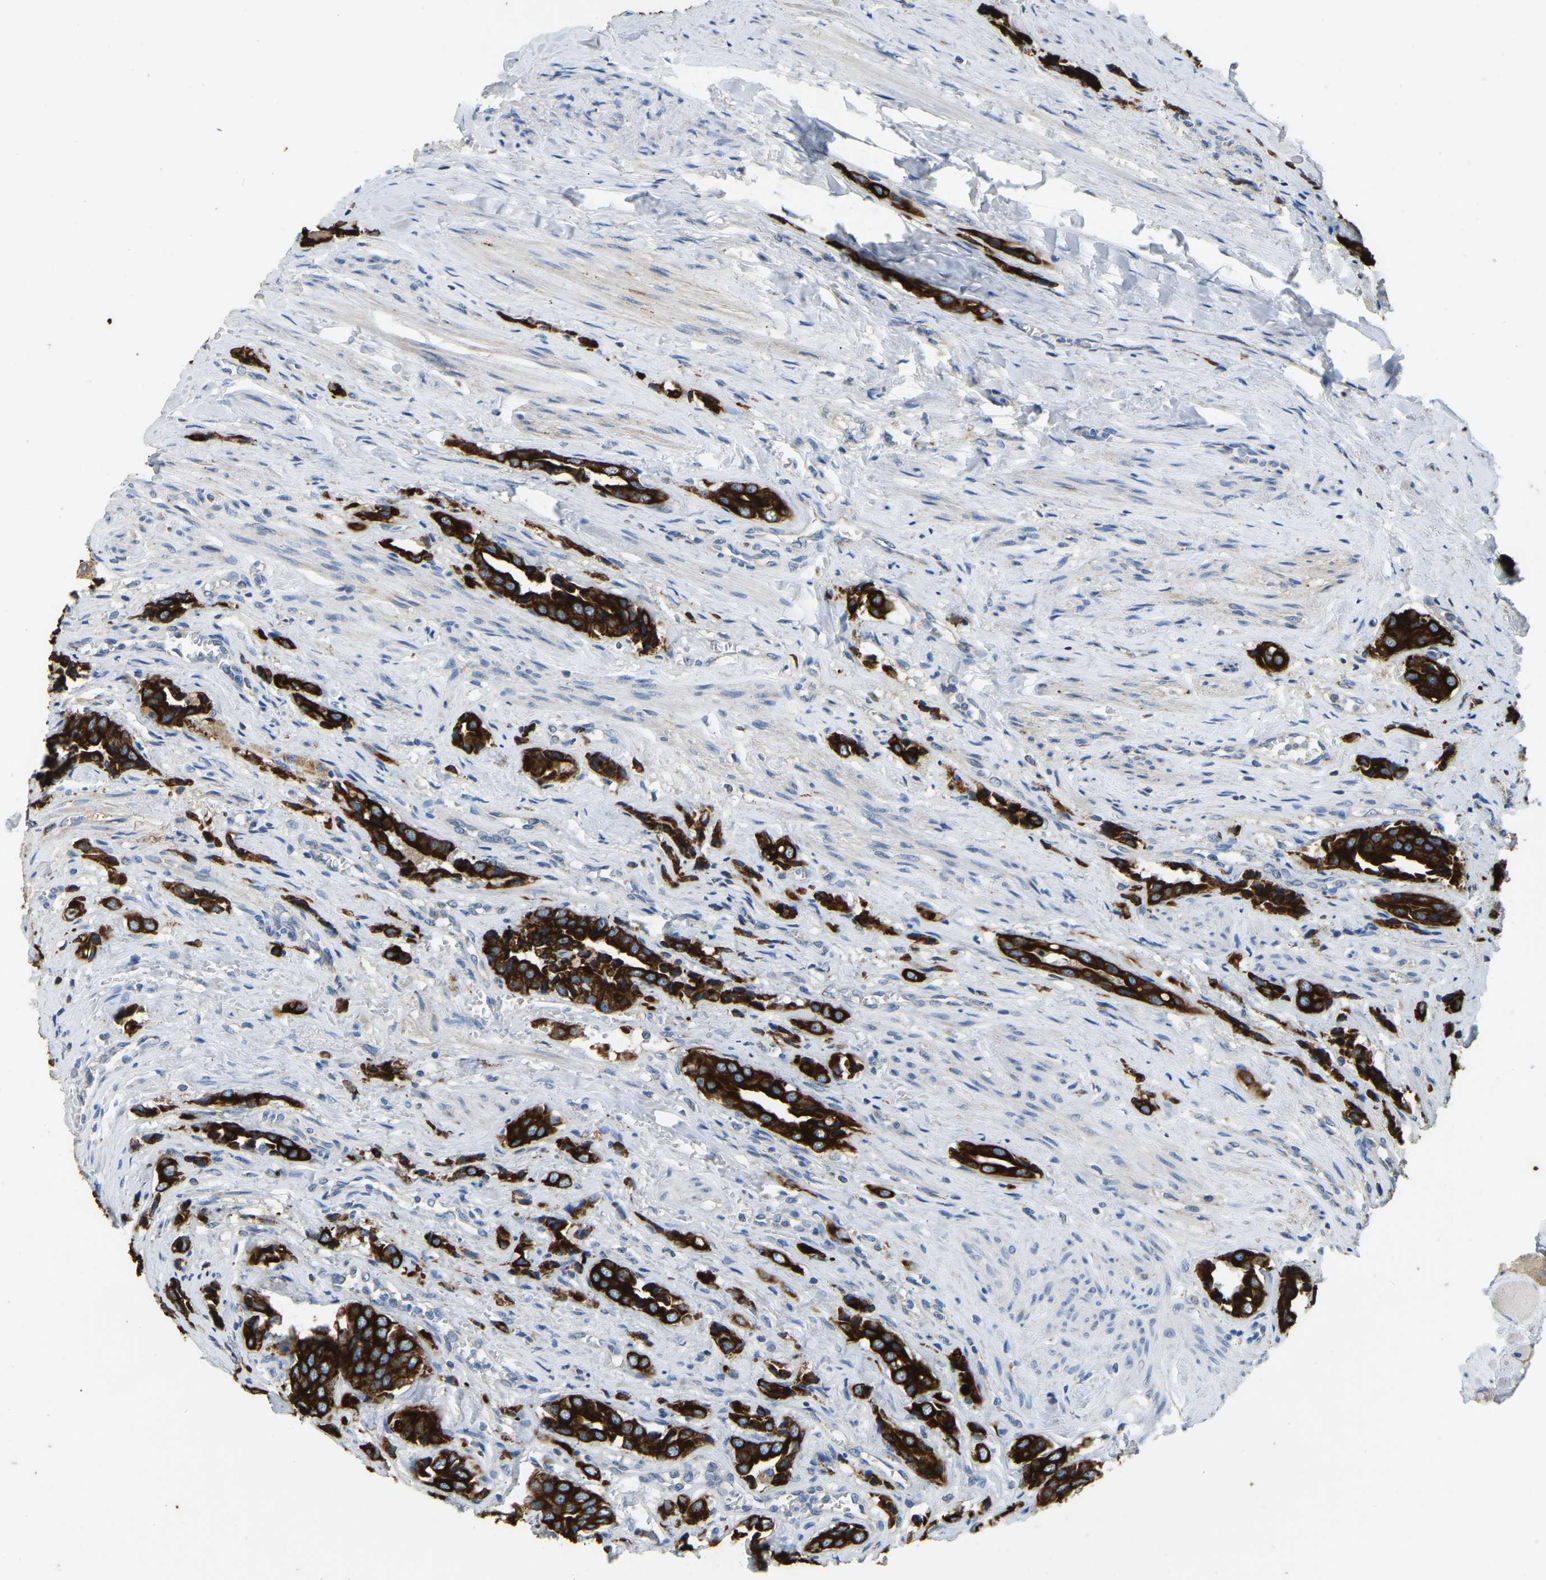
{"staining": {"intensity": "strong", "quantity": ">75%", "location": "cytoplasmic/membranous"}, "tissue": "prostate cancer", "cell_type": "Tumor cells", "image_type": "cancer", "snomed": [{"axis": "morphology", "description": "Adenocarcinoma, High grade"}, {"axis": "topography", "description": "Prostate"}], "caption": "High-magnification brightfield microscopy of prostate adenocarcinoma (high-grade) stained with DAB (3,3'-diaminobenzidine) (brown) and counterstained with hematoxylin (blue). tumor cells exhibit strong cytoplasmic/membranous staining is identified in approximately>75% of cells.", "gene": "ZNF200", "patient": {"sex": "male", "age": 52}}